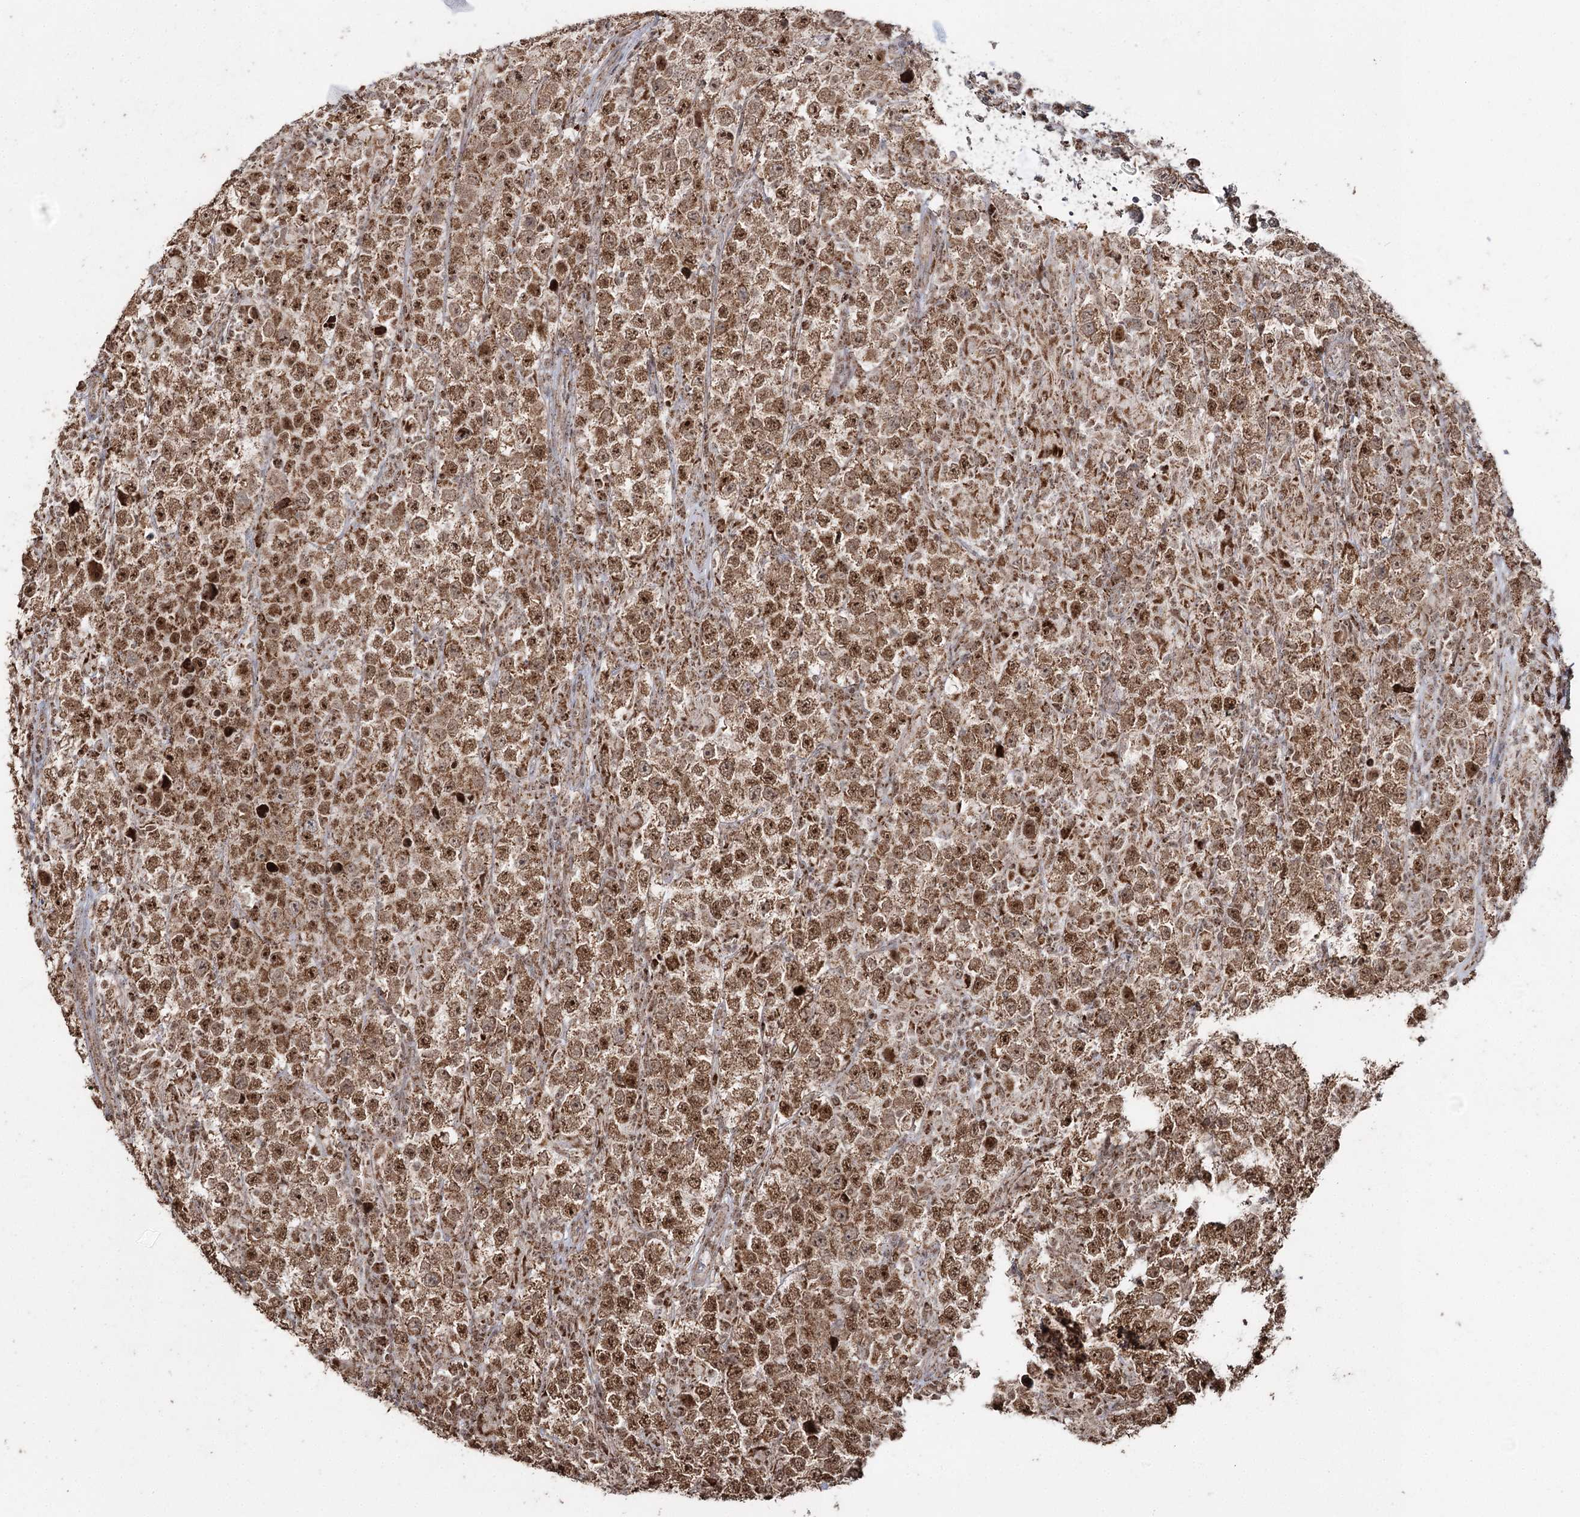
{"staining": {"intensity": "moderate", "quantity": ">75%", "location": "cytoplasmic/membranous,nuclear"}, "tissue": "testis cancer", "cell_type": "Tumor cells", "image_type": "cancer", "snomed": [{"axis": "morphology", "description": "Normal tissue, NOS"}, {"axis": "morphology", "description": "Urothelial carcinoma, High grade"}, {"axis": "morphology", "description": "Seminoma, NOS"}, {"axis": "morphology", "description": "Carcinoma, Embryonal, NOS"}, {"axis": "topography", "description": "Urinary bladder"}, {"axis": "topography", "description": "Testis"}], "caption": "This photomicrograph exhibits immunohistochemistry staining of human testis cancer (urothelial carcinoma (high-grade)), with medium moderate cytoplasmic/membranous and nuclear expression in about >75% of tumor cells.", "gene": "PDHX", "patient": {"sex": "male", "age": 41}}